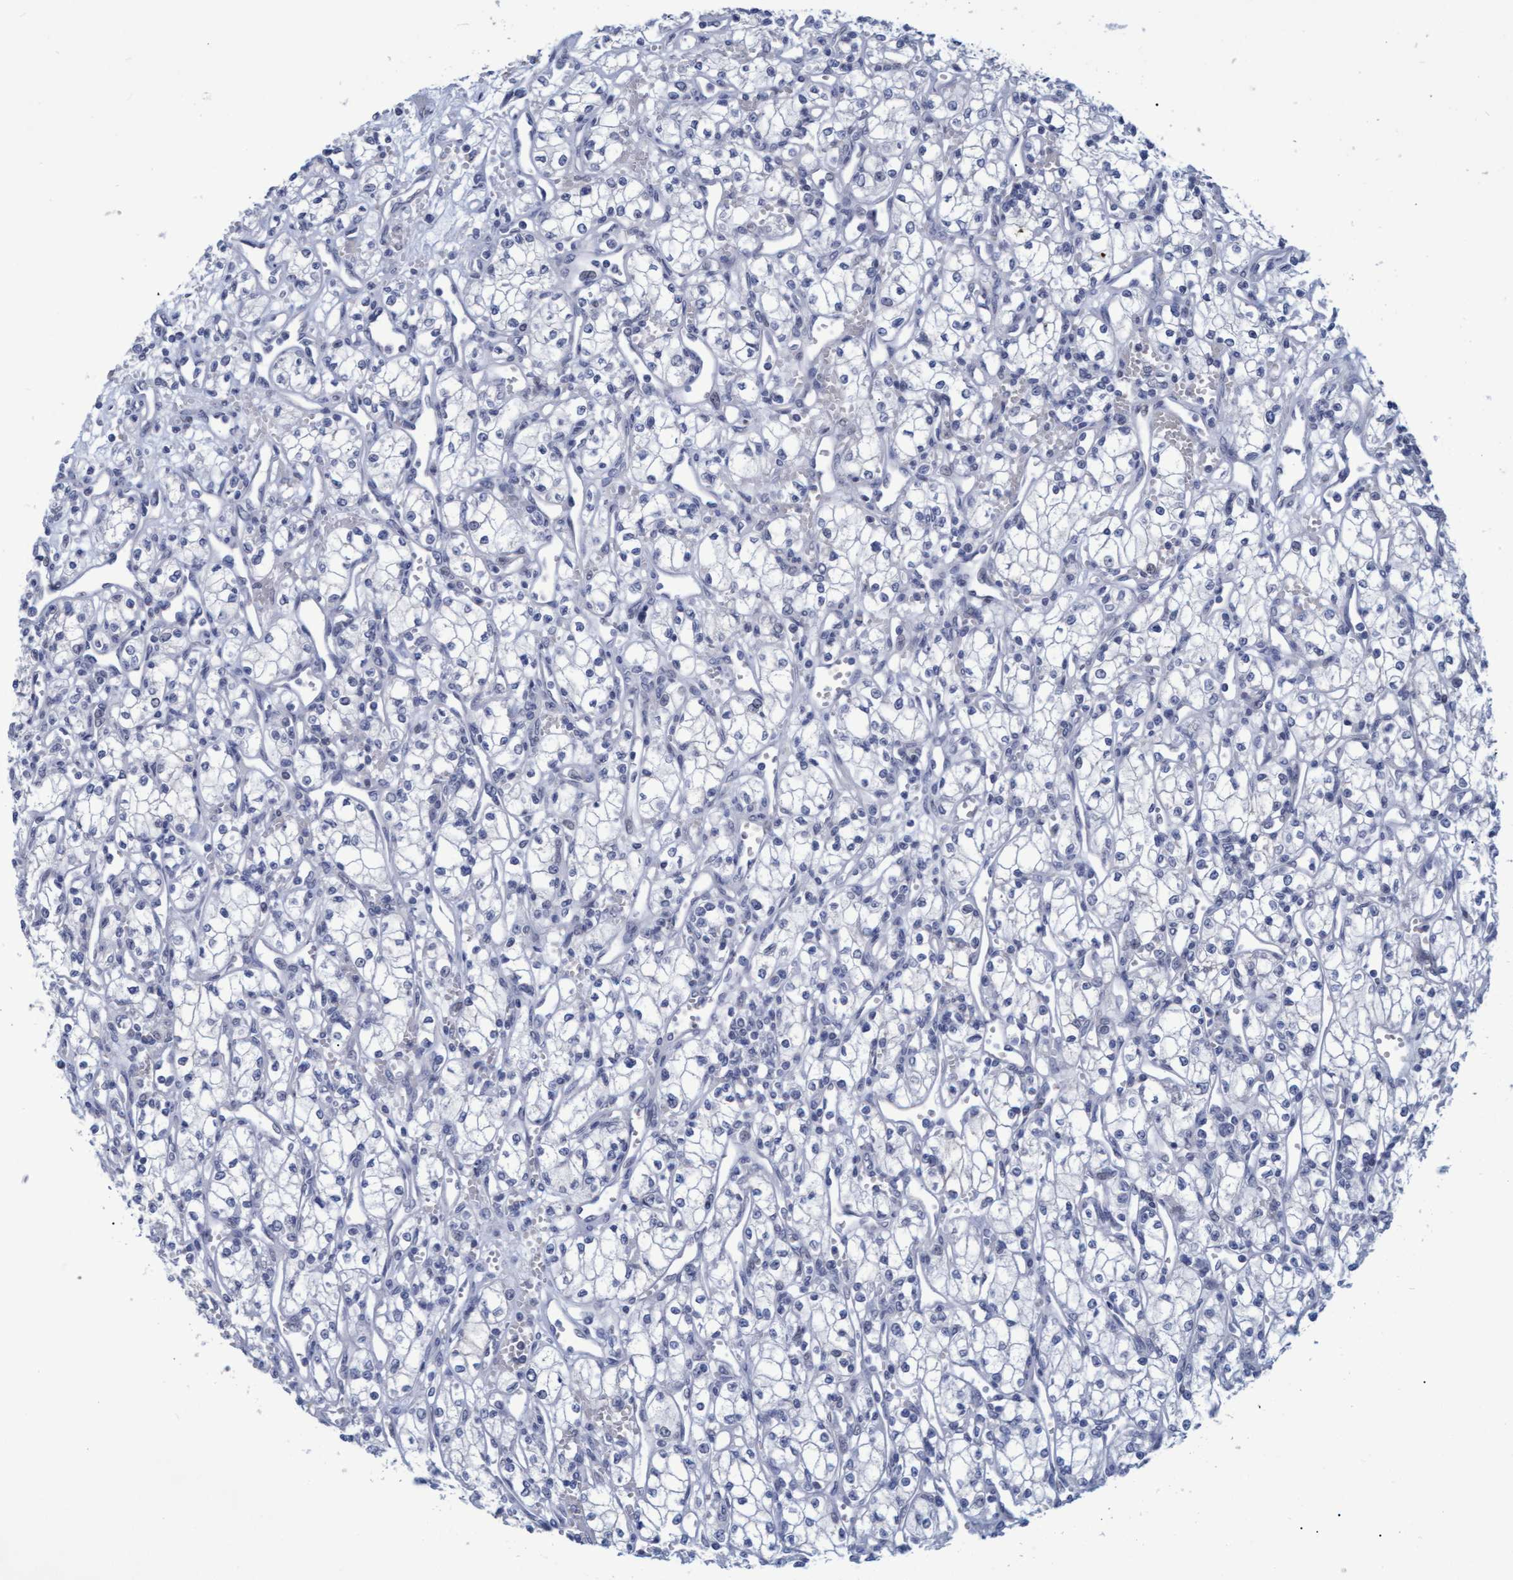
{"staining": {"intensity": "negative", "quantity": "none", "location": "none"}, "tissue": "renal cancer", "cell_type": "Tumor cells", "image_type": "cancer", "snomed": [{"axis": "morphology", "description": "Adenocarcinoma, NOS"}, {"axis": "topography", "description": "Kidney"}], "caption": "High magnification brightfield microscopy of renal cancer stained with DAB (3,3'-diaminobenzidine) (brown) and counterstained with hematoxylin (blue): tumor cells show no significant expression.", "gene": "PROCA1", "patient": {"sex": "male", "age": 59}}